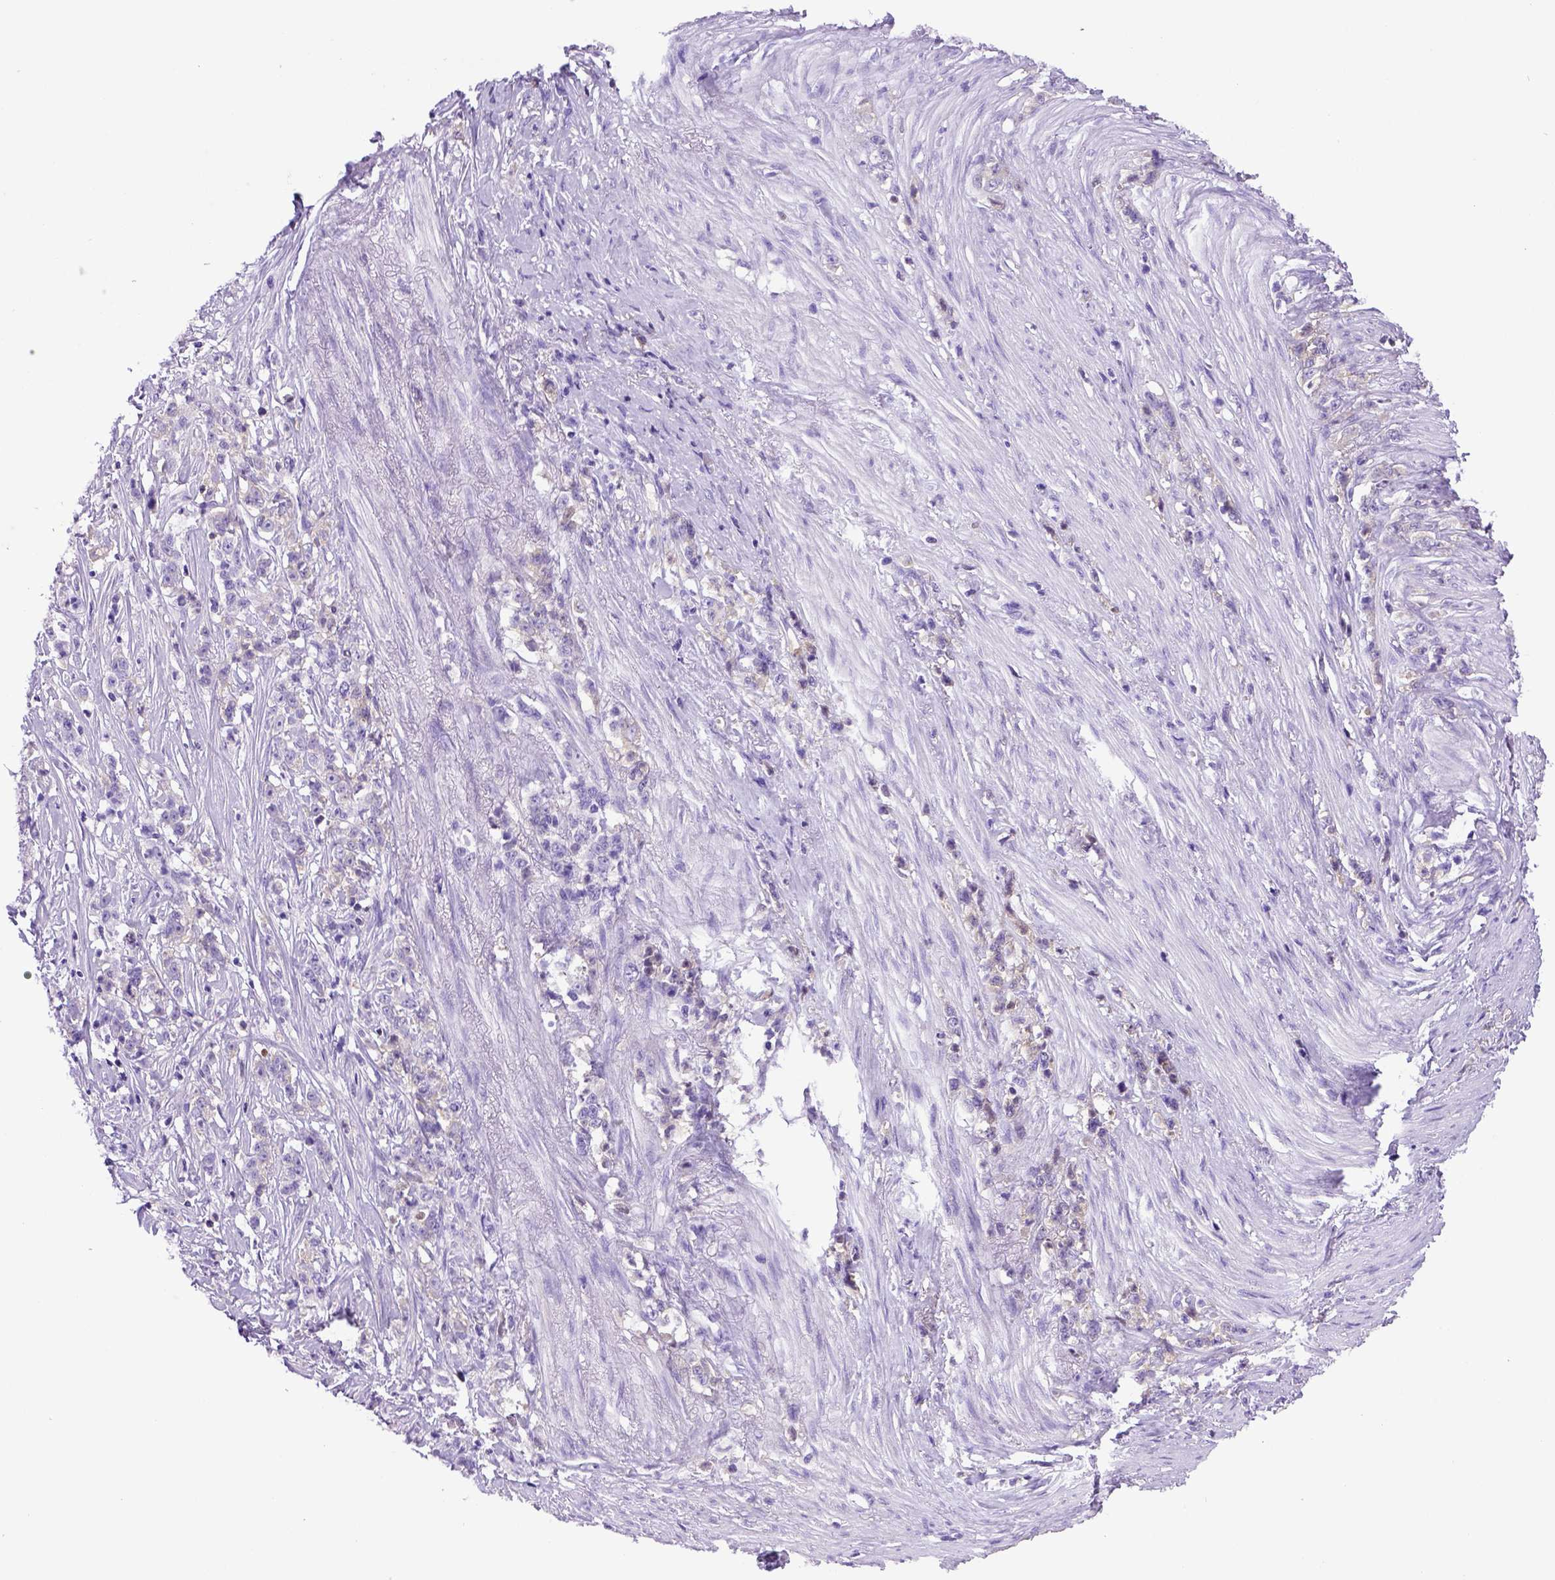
{"staining": {"intensity": "negative", "quantity": "none", "location": "none"}, "tissue": "stomach cancer", "cell_type": "Tumor cells", "image_type": "cancer", "snomed": [{"axis": "morphology", "description": "Adenocarcinoma, NOS"}, {"axis": "topography", "description": "Stomach, lower"}], "caption": "High magnification brightfield microscopy of stomach cancer stained with DAB (3,3'-diaminobenzidine) (brown) and counterstained with hematoxylin (blue): tumor cells show no significant staining.", "gene": "ITIH4", "patient": {"sex": "male", "age": 88}}